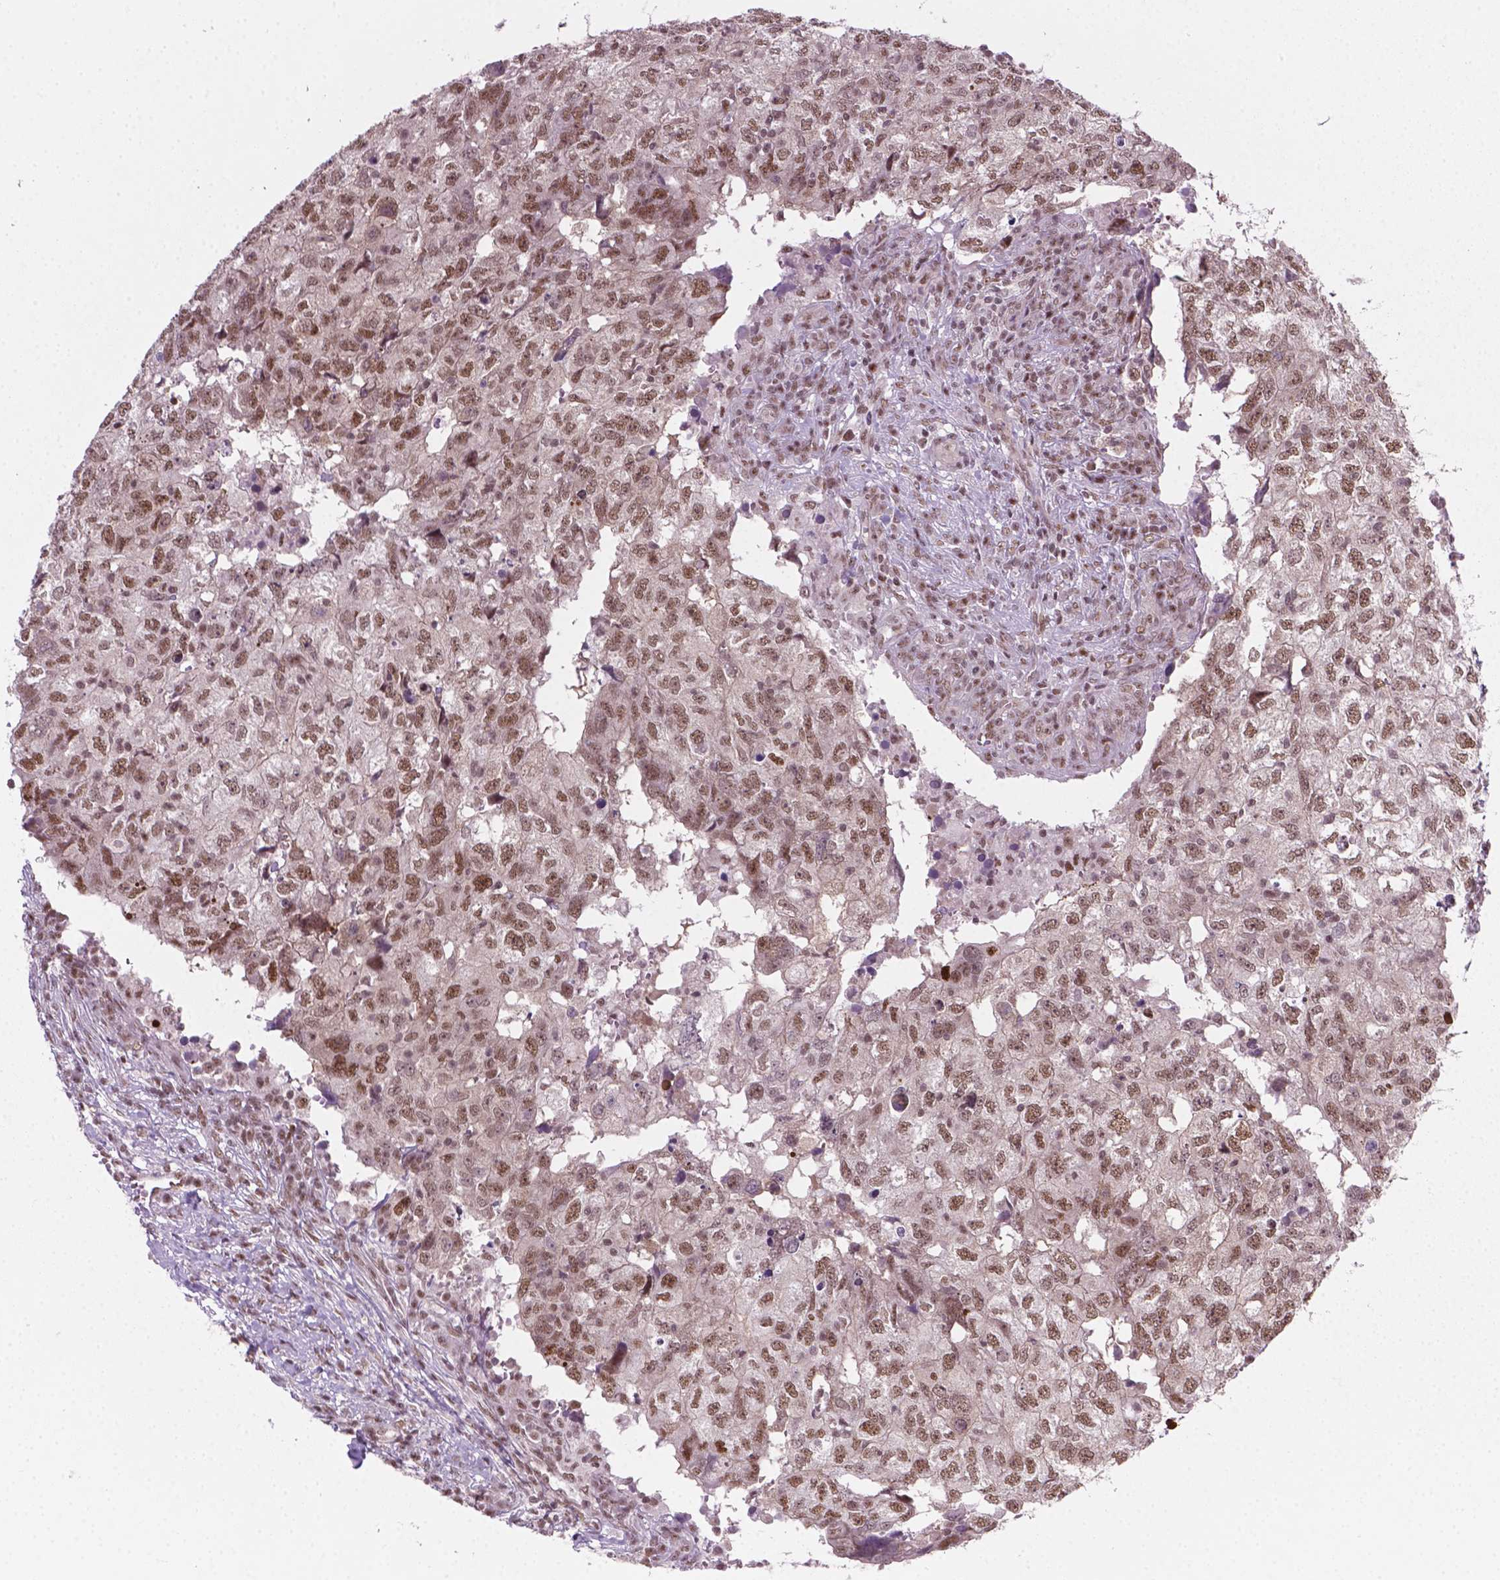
{"staining": {"intensity": "moderate", "quantity": ">75%", "location": "nuclear"}, "tissue": "breast cancer", "cell_type": "Tumor cells", "image_type": "cancer", "snomed": [{"axis": "morphology", "description": "Duct carcinoma"}, {"axis": "topography", "description": "Breast"}], "caption": "Brown immunohistochemical staining in invasive ductal carcinoma (breast) demonstrates moderate nuclear staining in about >75% of tumor cells.", "gene": "PHAX", "patient": {"sex": "female", "age": 30}}